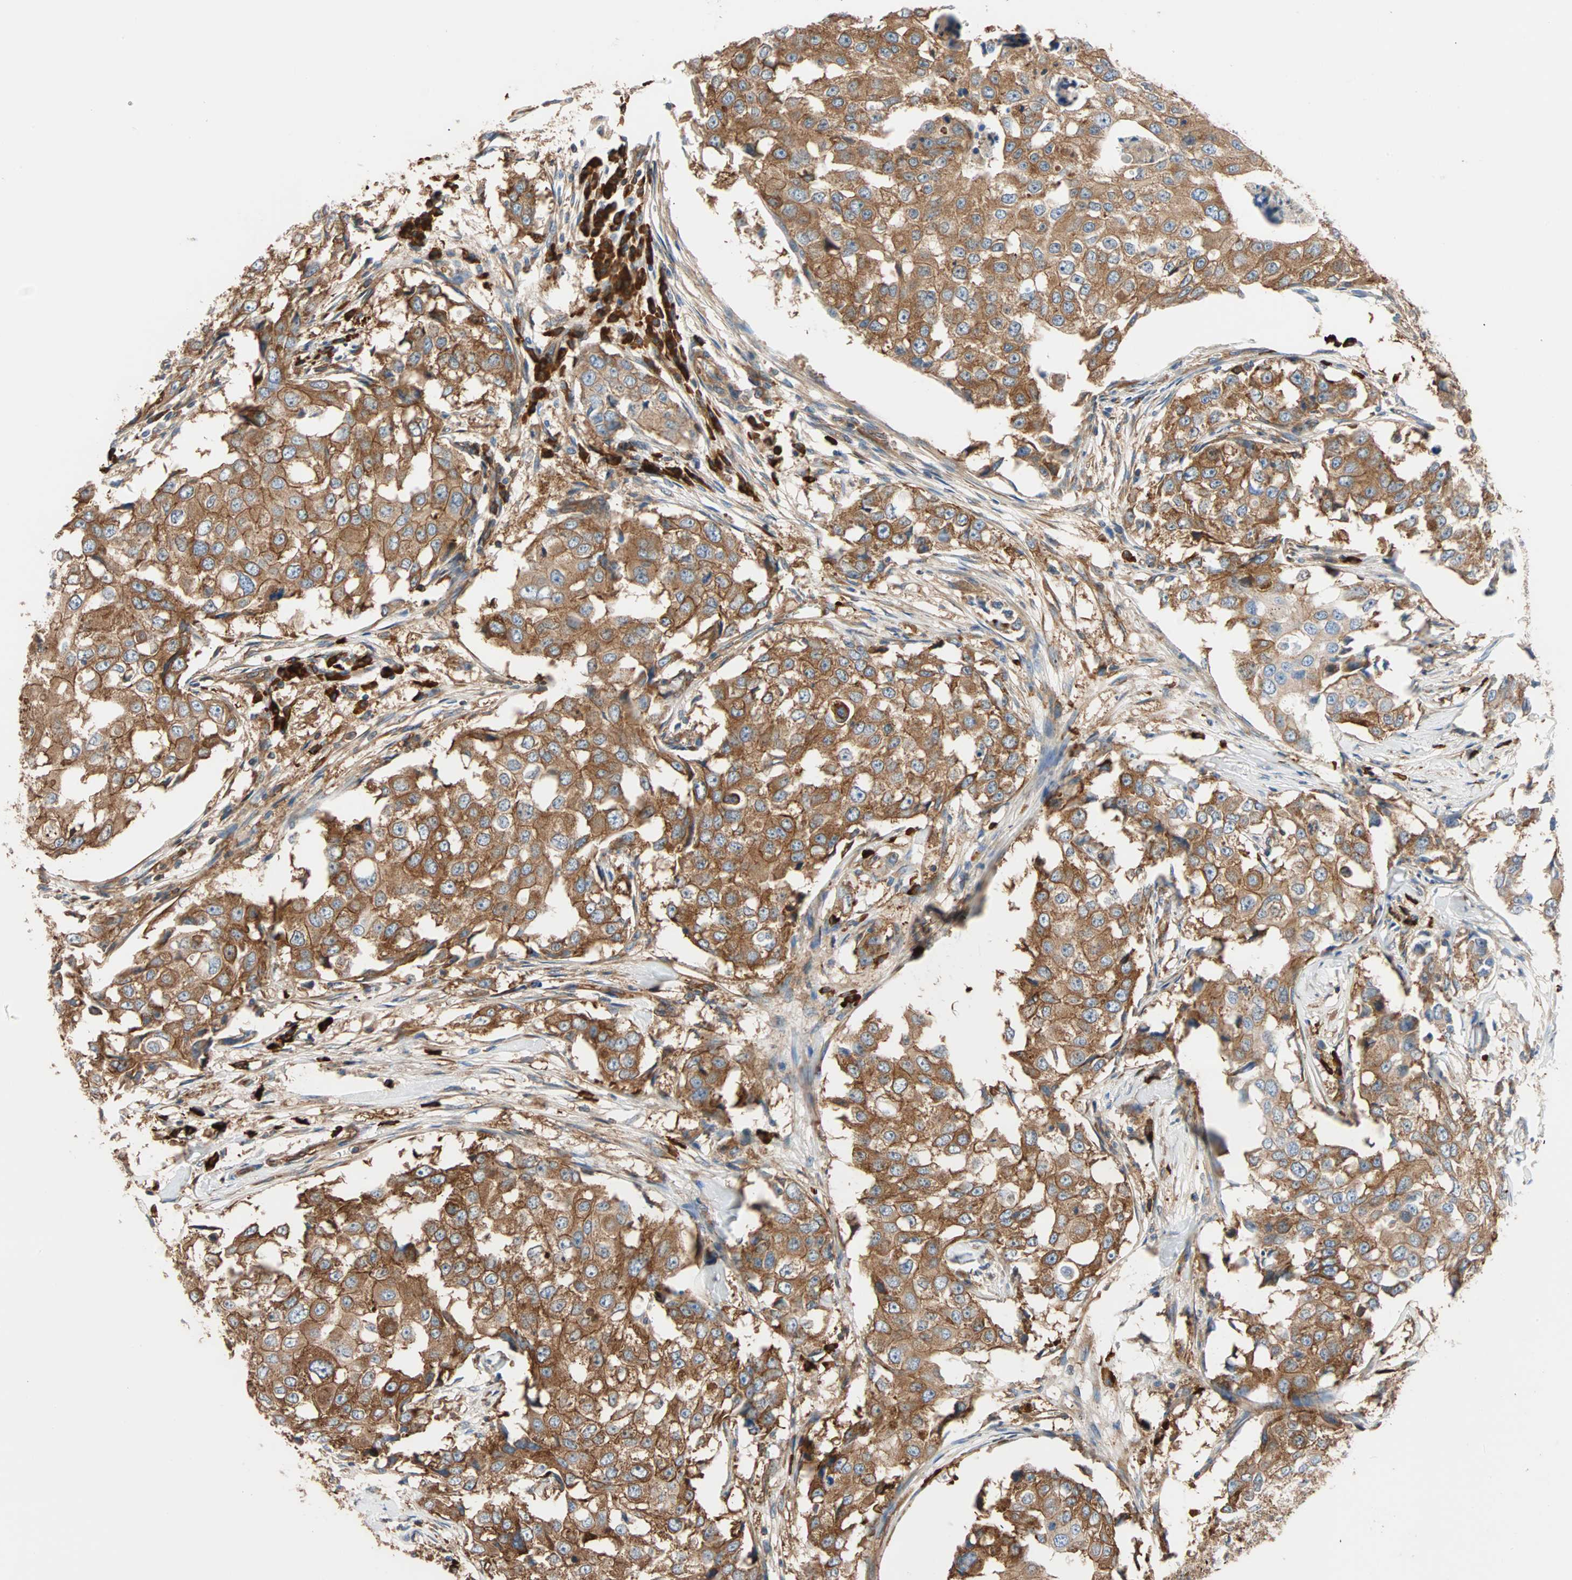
{"staining": {"intensity": "strong", "quantity": ">75%", "location": "cytoplasmic/membranous"}, "tissue": "breast cancer", "cell_type": "Tumor cells", "image_type": "cancer", "snomed": [{"axis": "morphology", "description": "Duct carcinoma"}, {"axis": "topography", "description": "Breast"}], "caption": "IHC photomicrograph of human invasive ductal carcinoma (breast) stained for a protein (brown), which shows high levels of strong cytoplasmic/membranous positivity in approximately >75% of tumor cells.", "gene": "EEF2", "patient": {"sex": "female", "age": 27}}